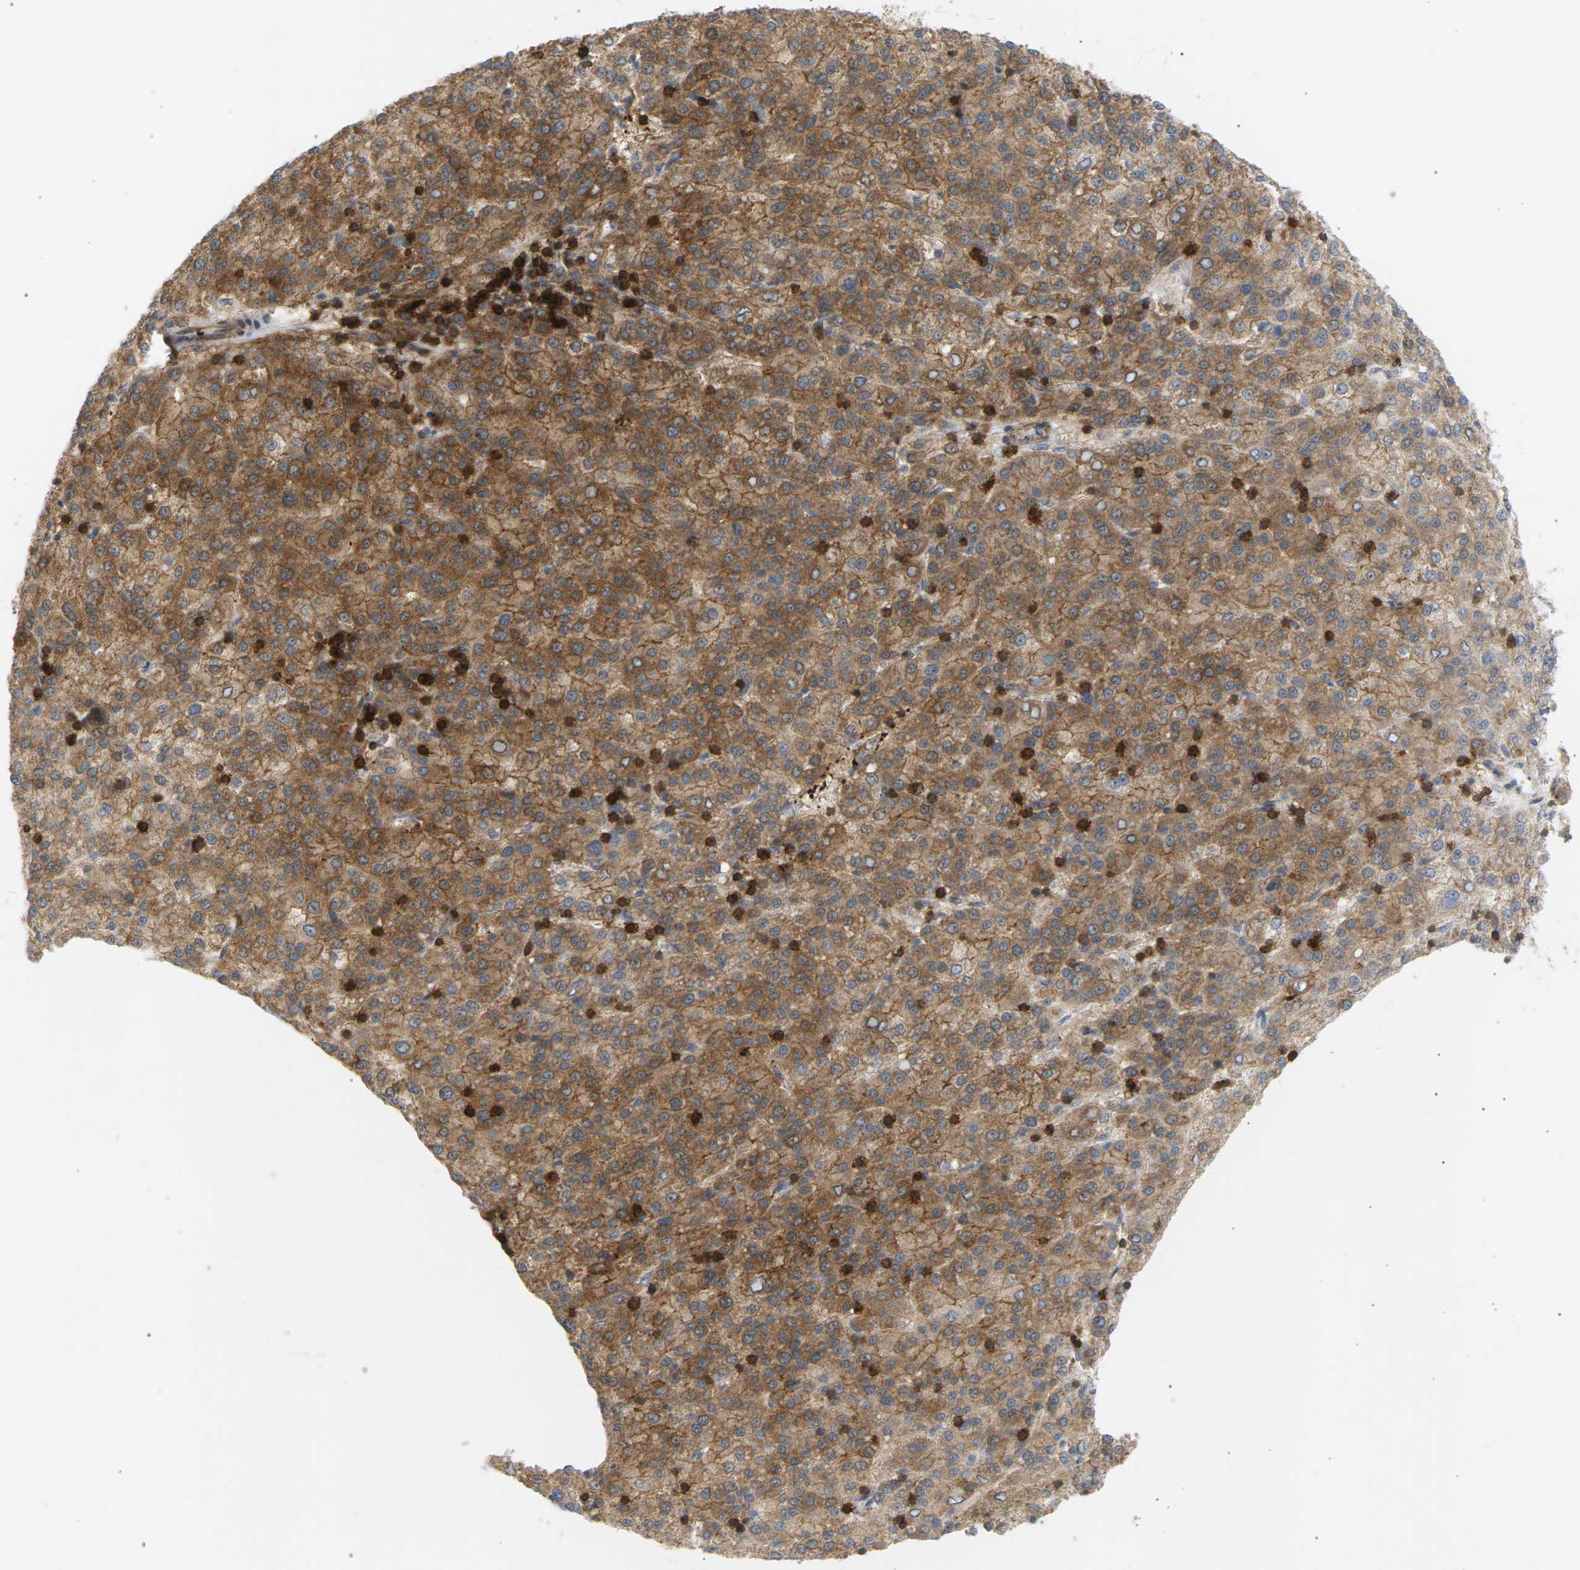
{"staining": {"intensity": "moderate", "quantity": ">75%", "location": "cytoplasmic/membranous"}, "tissue": "liver cancer", "cell_type": "Tumor cells", "image_type": "cancer", "snomed": [{"axis": "morphology", "description": "Carcinoma, Hepatocellular, NOS"}, {"axis": "topography", "description": "Liver"}], "caption": "Immunohistochemistry (IHC) histopathology image of neoplastic tissue: liver hepatocellular carcinoma stained using immunohistochemistry (IHC) demonstrates medium levels of moderate protein expression localized specifically in the cytoplasmic/membranous of tumor cells, appearing as a cytoplasmic/membranous brown color.", "gene": "LIME1", "patient": {"sex": "female", "age": 58}}